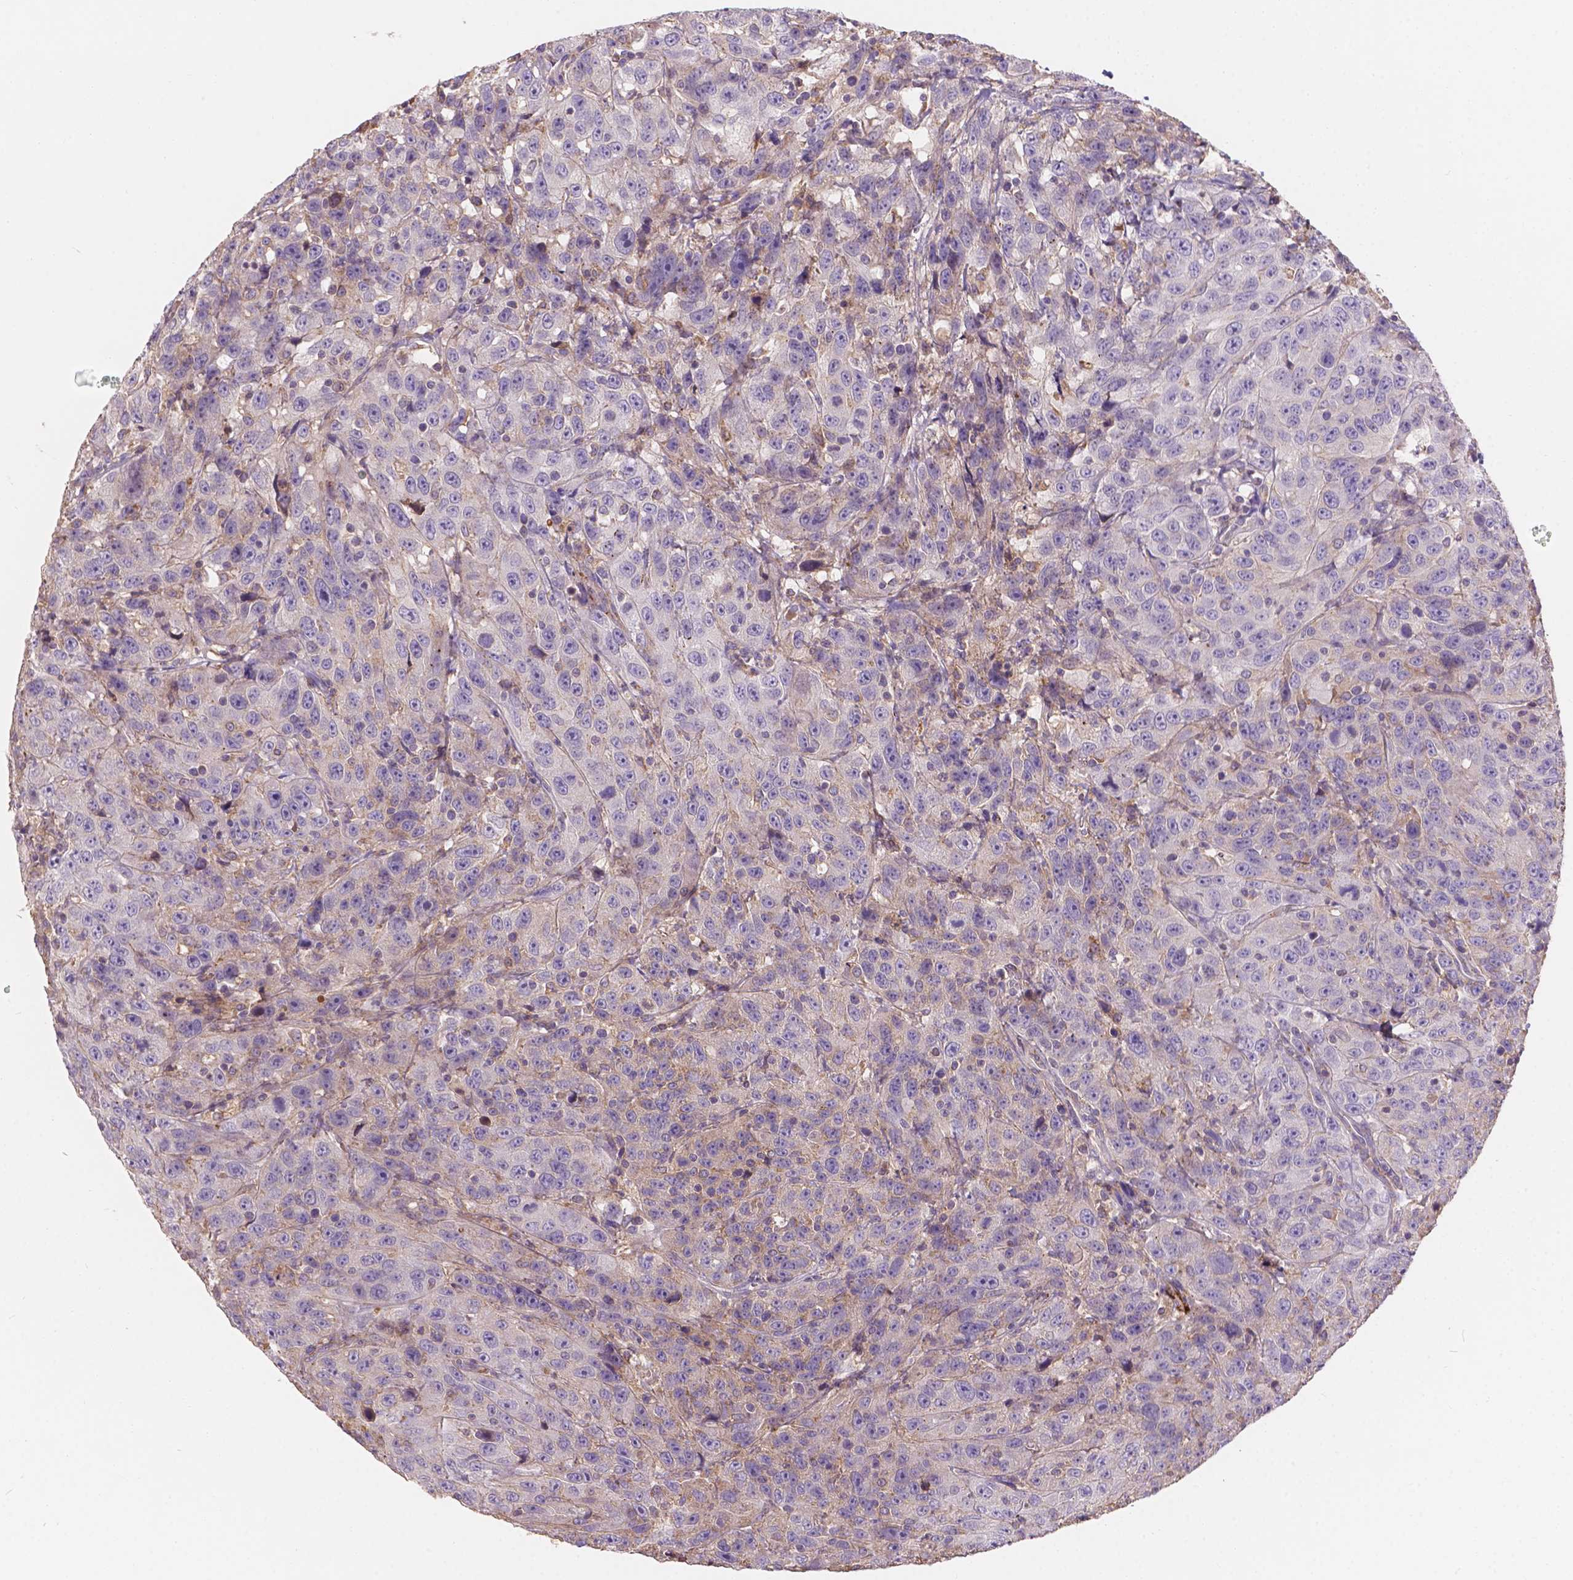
{"staining": {"intensity": "weak", "quantity": "25%-75%", "location": "cytoplasmic/membranous"}, "tissue": "urothelial cancer", "cell_type": "Tumor cells", "image_type": "cancer", "snomed": [{"axis": "morphology", "description": "Urothelial carcinoma, NOS"}, {"axis": "morphology", "description": "Urothelial carcinoma, High grade"}, {"axis": "topography", "description": "Urinary bladder"}], "caption": "Immunohistochemistry (DAB) staining of human urothelial cancer shows weak cytoplasmic/membranous protein positivity in approximately 25%-75% of tumor cells. The protein is stained brown, and the nuclei are stained in blue (DAB IHC with brightfield microscopy, high magnification).", "gene": "CDK10", "patient": {"sex": "female", "age": 73}}